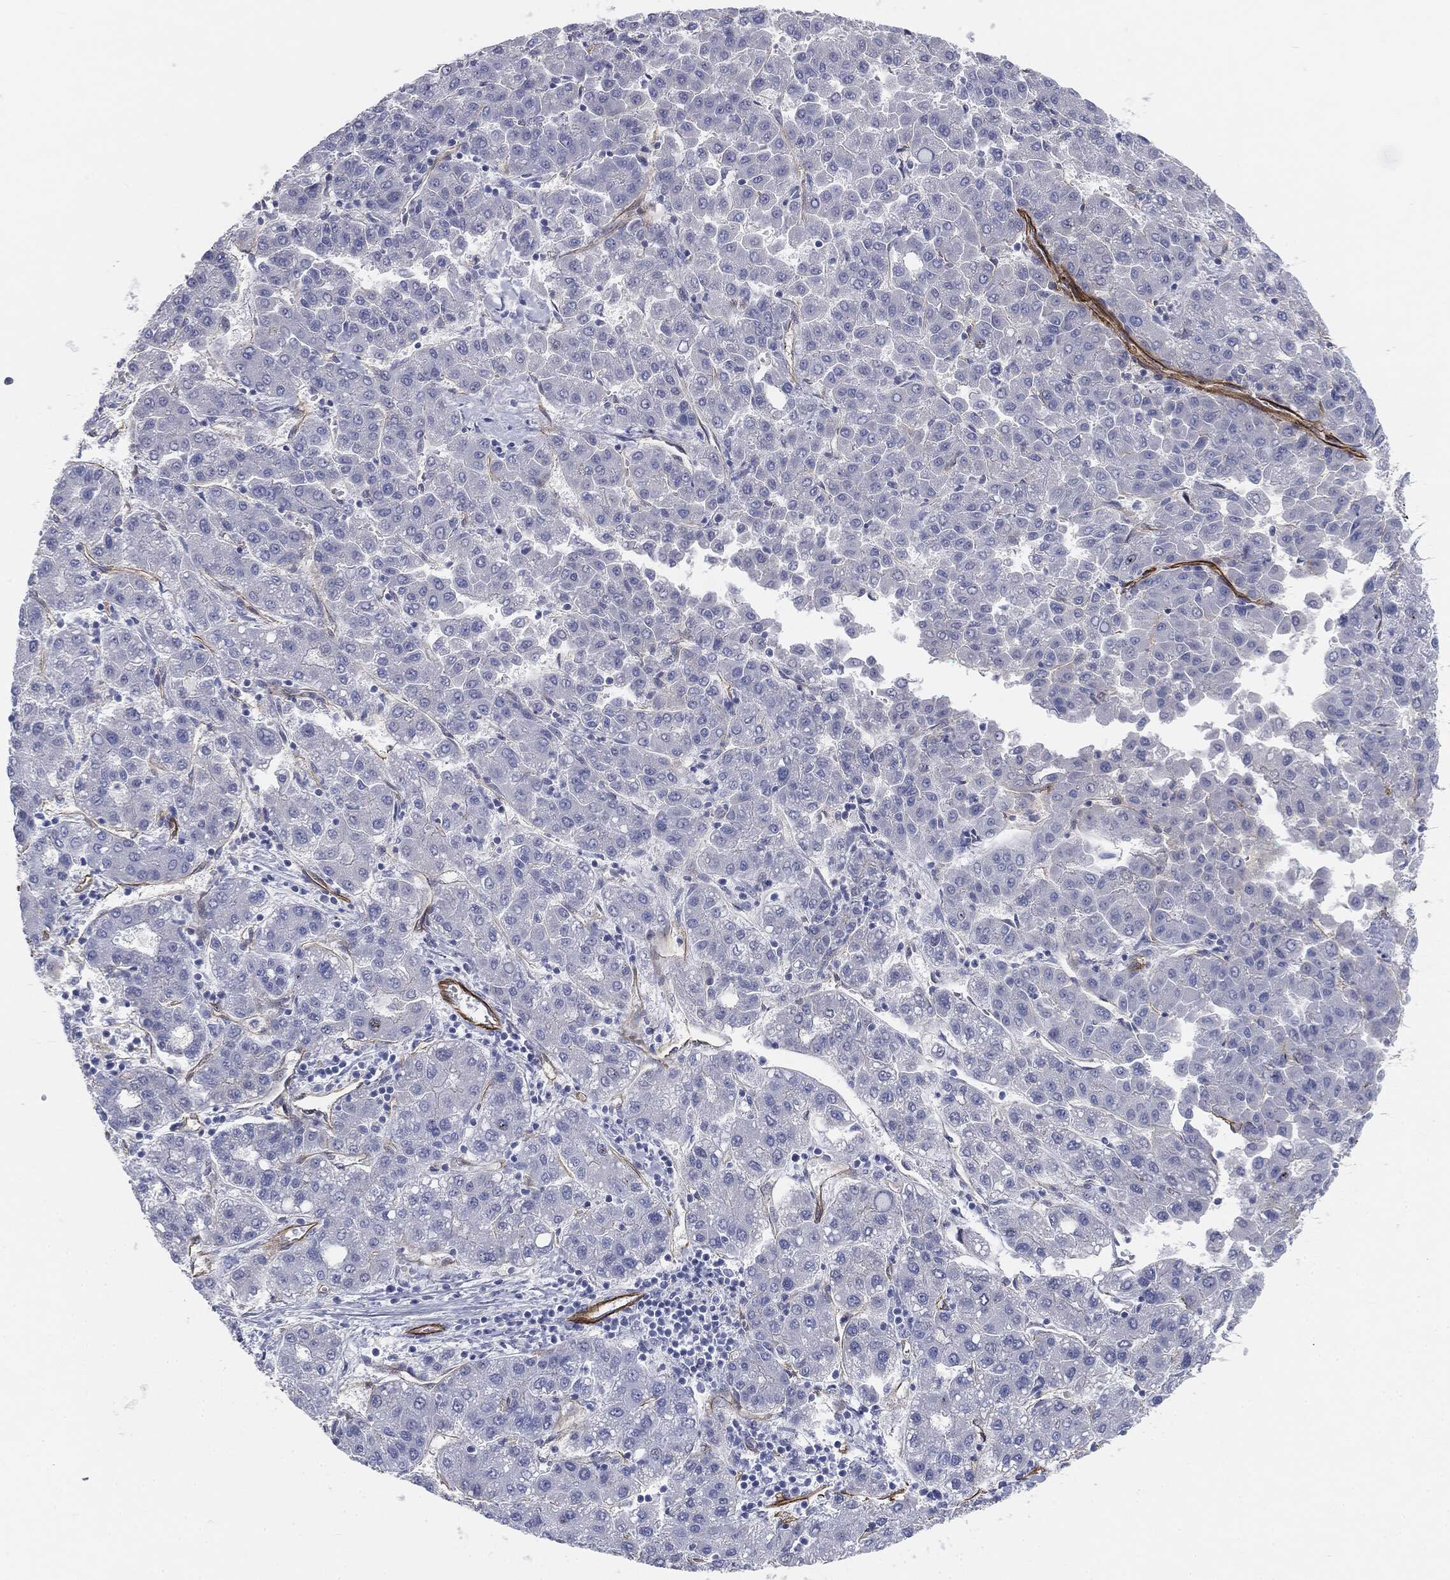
{"staining": {"intensity": "negative", "quantity": "none", "location": "none"}, "tissue": "liver cancer", "cell_type": "Tumor cells", "image_type": "cancer", "snomed": [{"axis": "morphology", "description": "Carcinoma, Hepatocellular, NOS"}, {"axis": "topography", "description": "Liver"}], "caption": "IHC of human hepatocellular carcinoma (liver) demonstrates no expression in tumor cells.", "gene": "MUC5AC", "patient": {"sex": "male", "age": 65}}